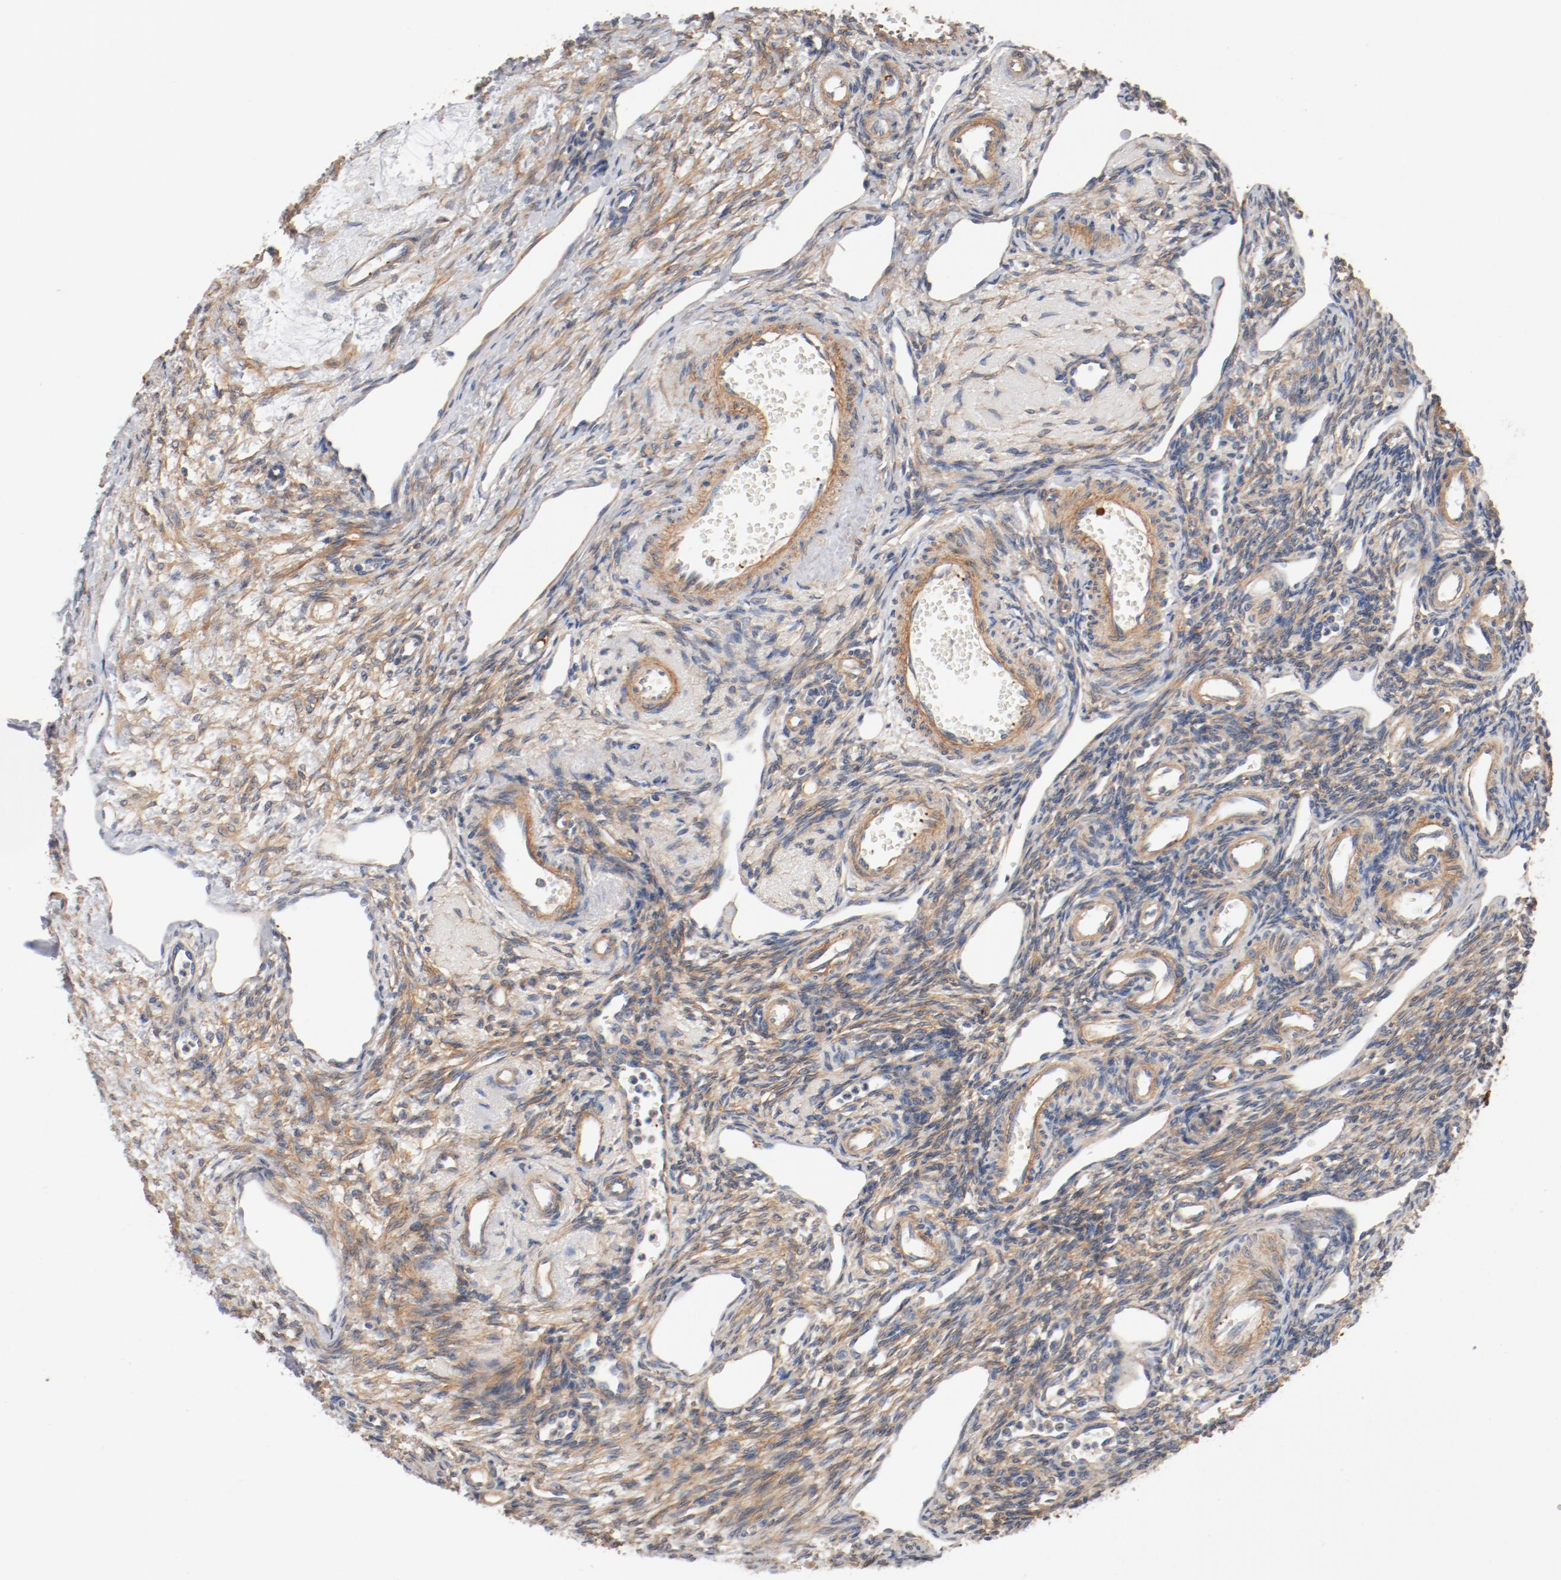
{"staining": {"intensity": "moderate", "quantity": "25%-75%", "location": "cytoplasmic/membranous"}, "tissue": "ovary", "cell_type": "Follicle cells", "image_type": "normal", "snomed": [{"axis": "morphology", "description": "Normal tissue, NOS"}, {"axis": "topography", "description": "Ovary"}], "caption": "Follicle cells show medium levels of moderate cytoplasmic/membranous expression in about 25%-75% of cells in benign human ovary. The staining is performed using DAB brown chromogen to label protein expression. The nuclei are counter-stained blue using hematoxylin.", "gene": "ILK", "patient": {"sex": "female", "age": 33}}